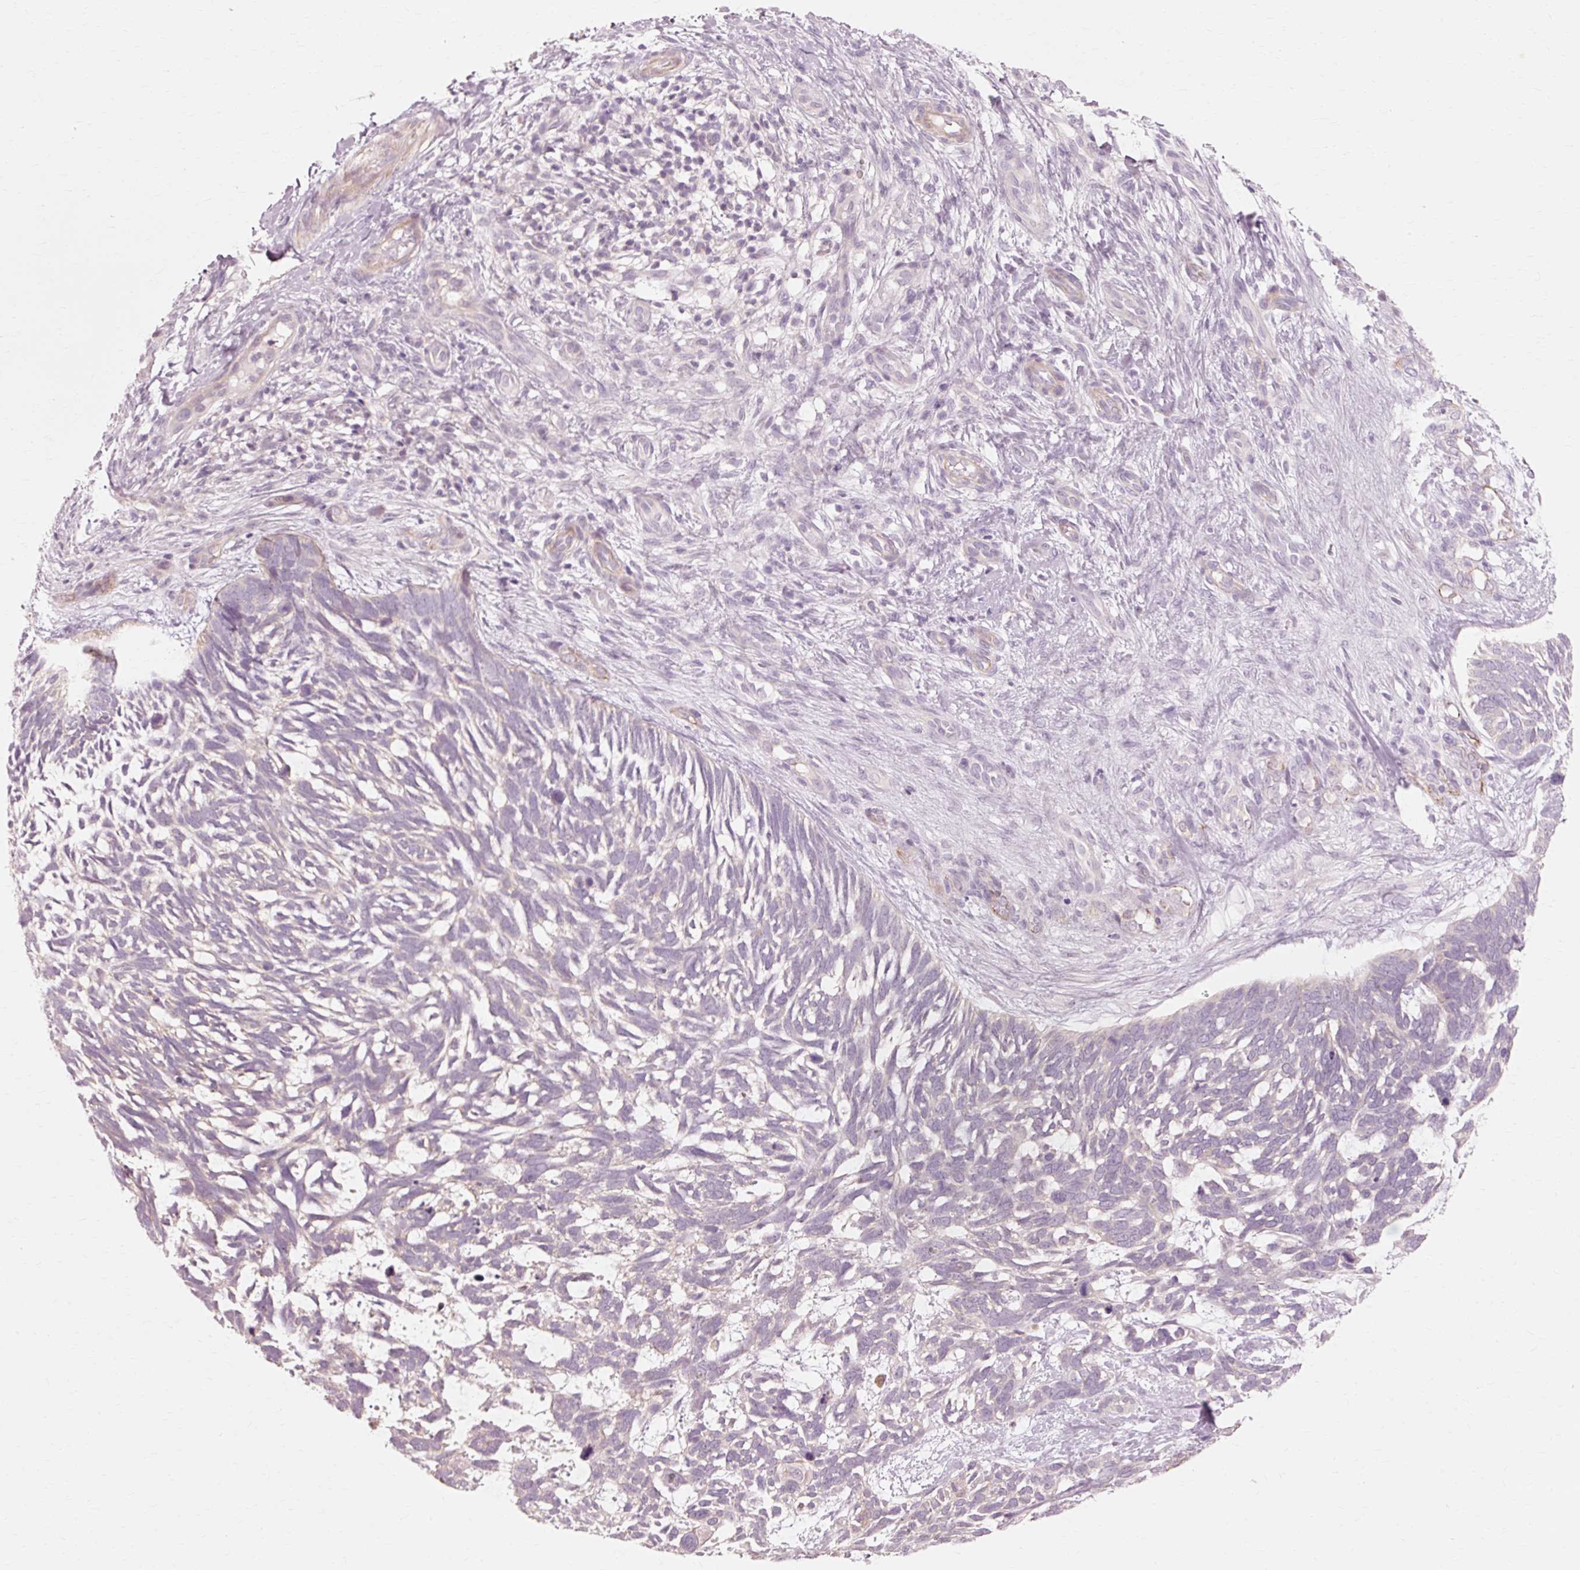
{"staining": {"intensity": "negative", "quantity": "none", "location": "none"}, "tissue": "skin cancer", "cell_type": "Tumor cells", "image_type": "cancer", "snomed": [{"axis": "morphology", "description": "Basal cell carcinoma"}, {"axis": "topography", "description": "Skin"}], "caption": "Immunohistochemistry of skin cancer (basal cell carcinoma) reveals no positivity in tumor cells. Brightfield microscopy of immunohistochemistry (IHC) stained with DAB (brown) and hematoxylin (blue), captured at high magnification.", "gene": "TRIM73", "patient": {"sex": "male", "age": 88}}